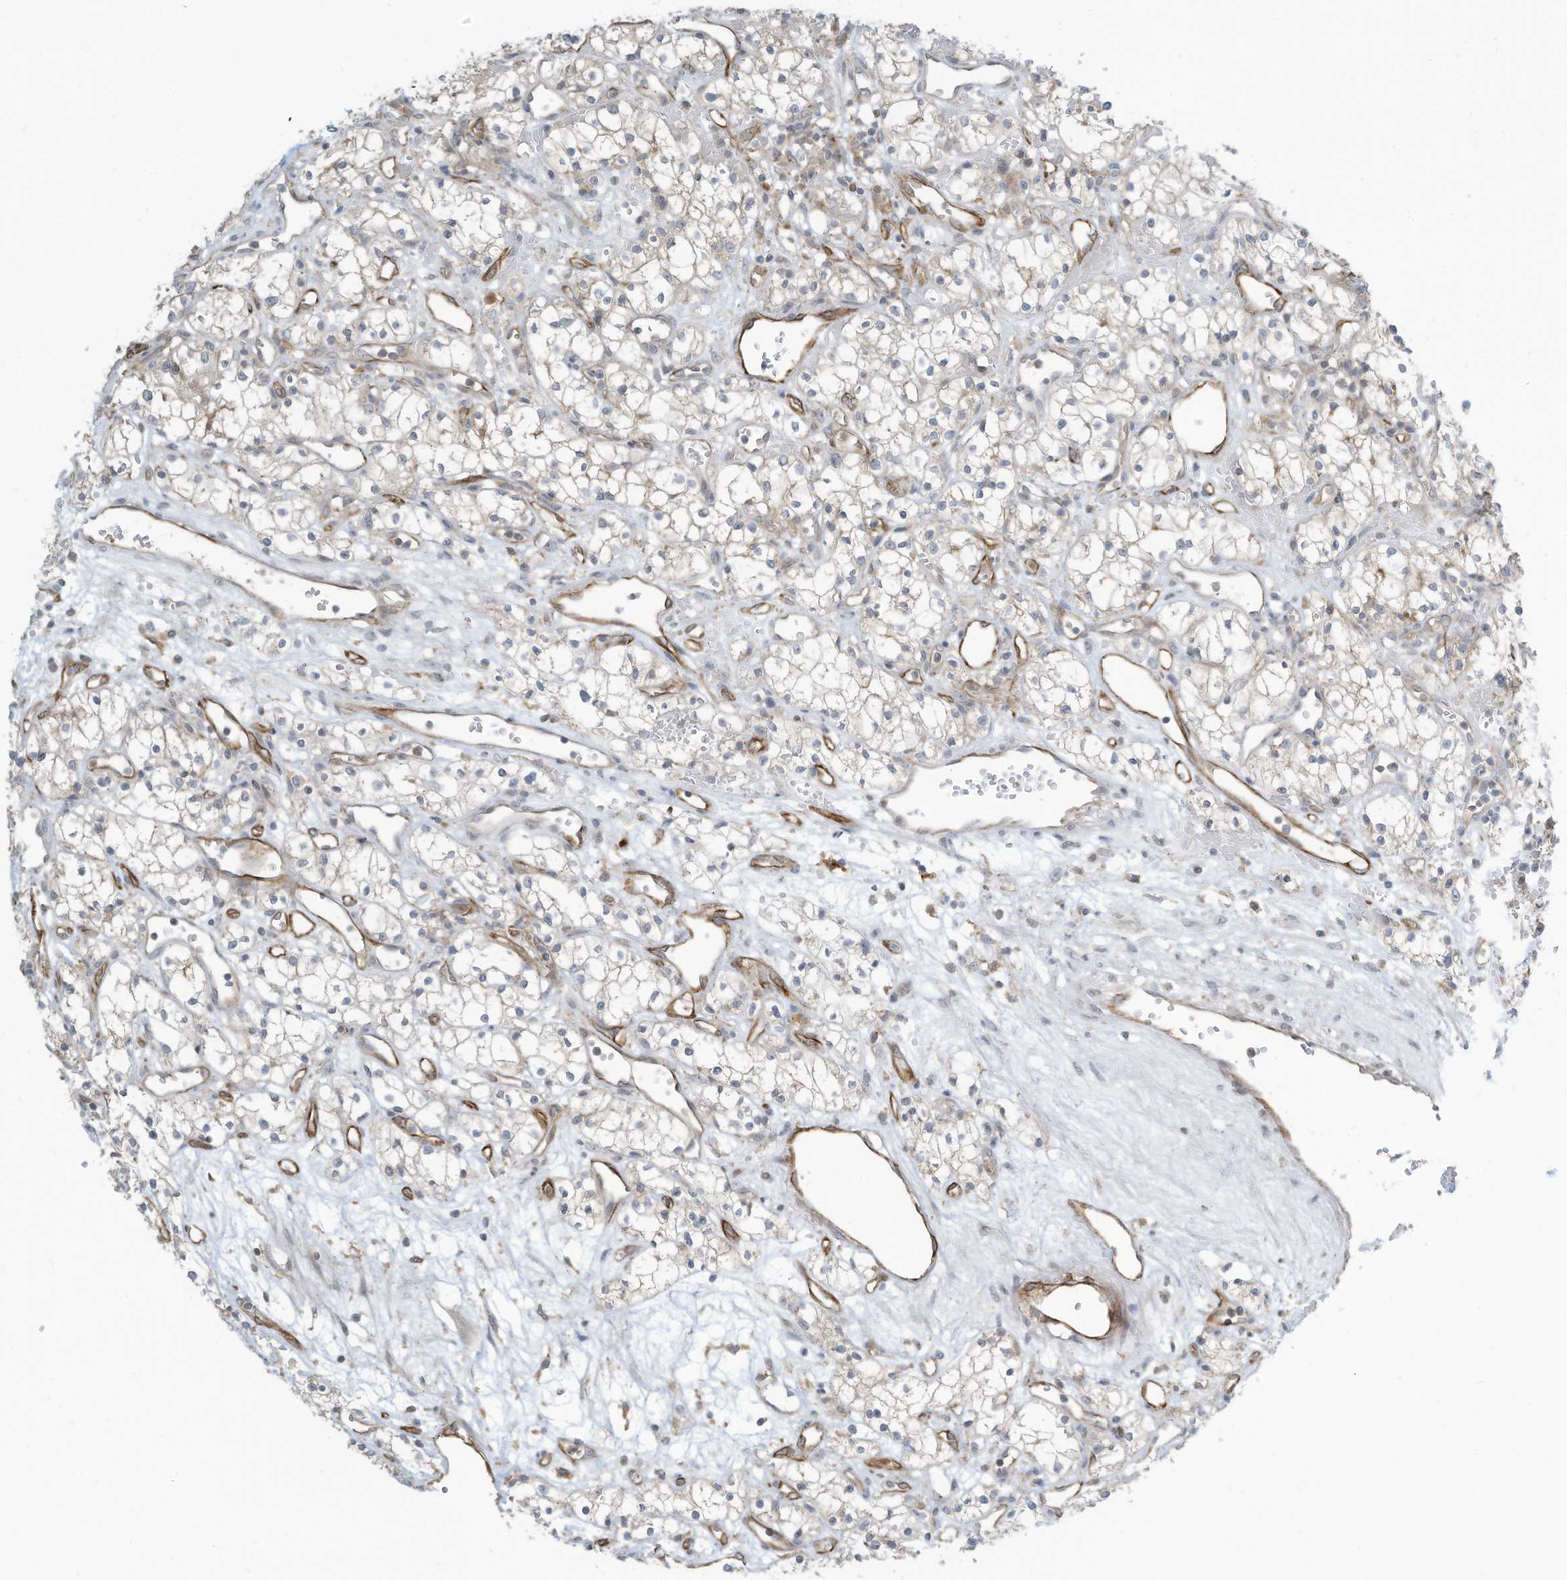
{"staining": {"intensity": "weak", "quantity": "<25%", "location": "cytoplasmic/membranous"}, "tissue": "renal cancer", "cell_type": "Tumor cells", "image_type": "cancer", "snomed": [{"axis": "morphology", "description": "Adenocarcinoma, NOS"}, {"axis": "topography", "description": "Kidney"}], "caption": "An immunohistochemistry photomicrograph of renal adenocarcinoma is shown. There is no staining in tumor cells of renal adenocarcinoma.", "gene": "DZIP3", "patient": {"sex": "male", "age": 59}}